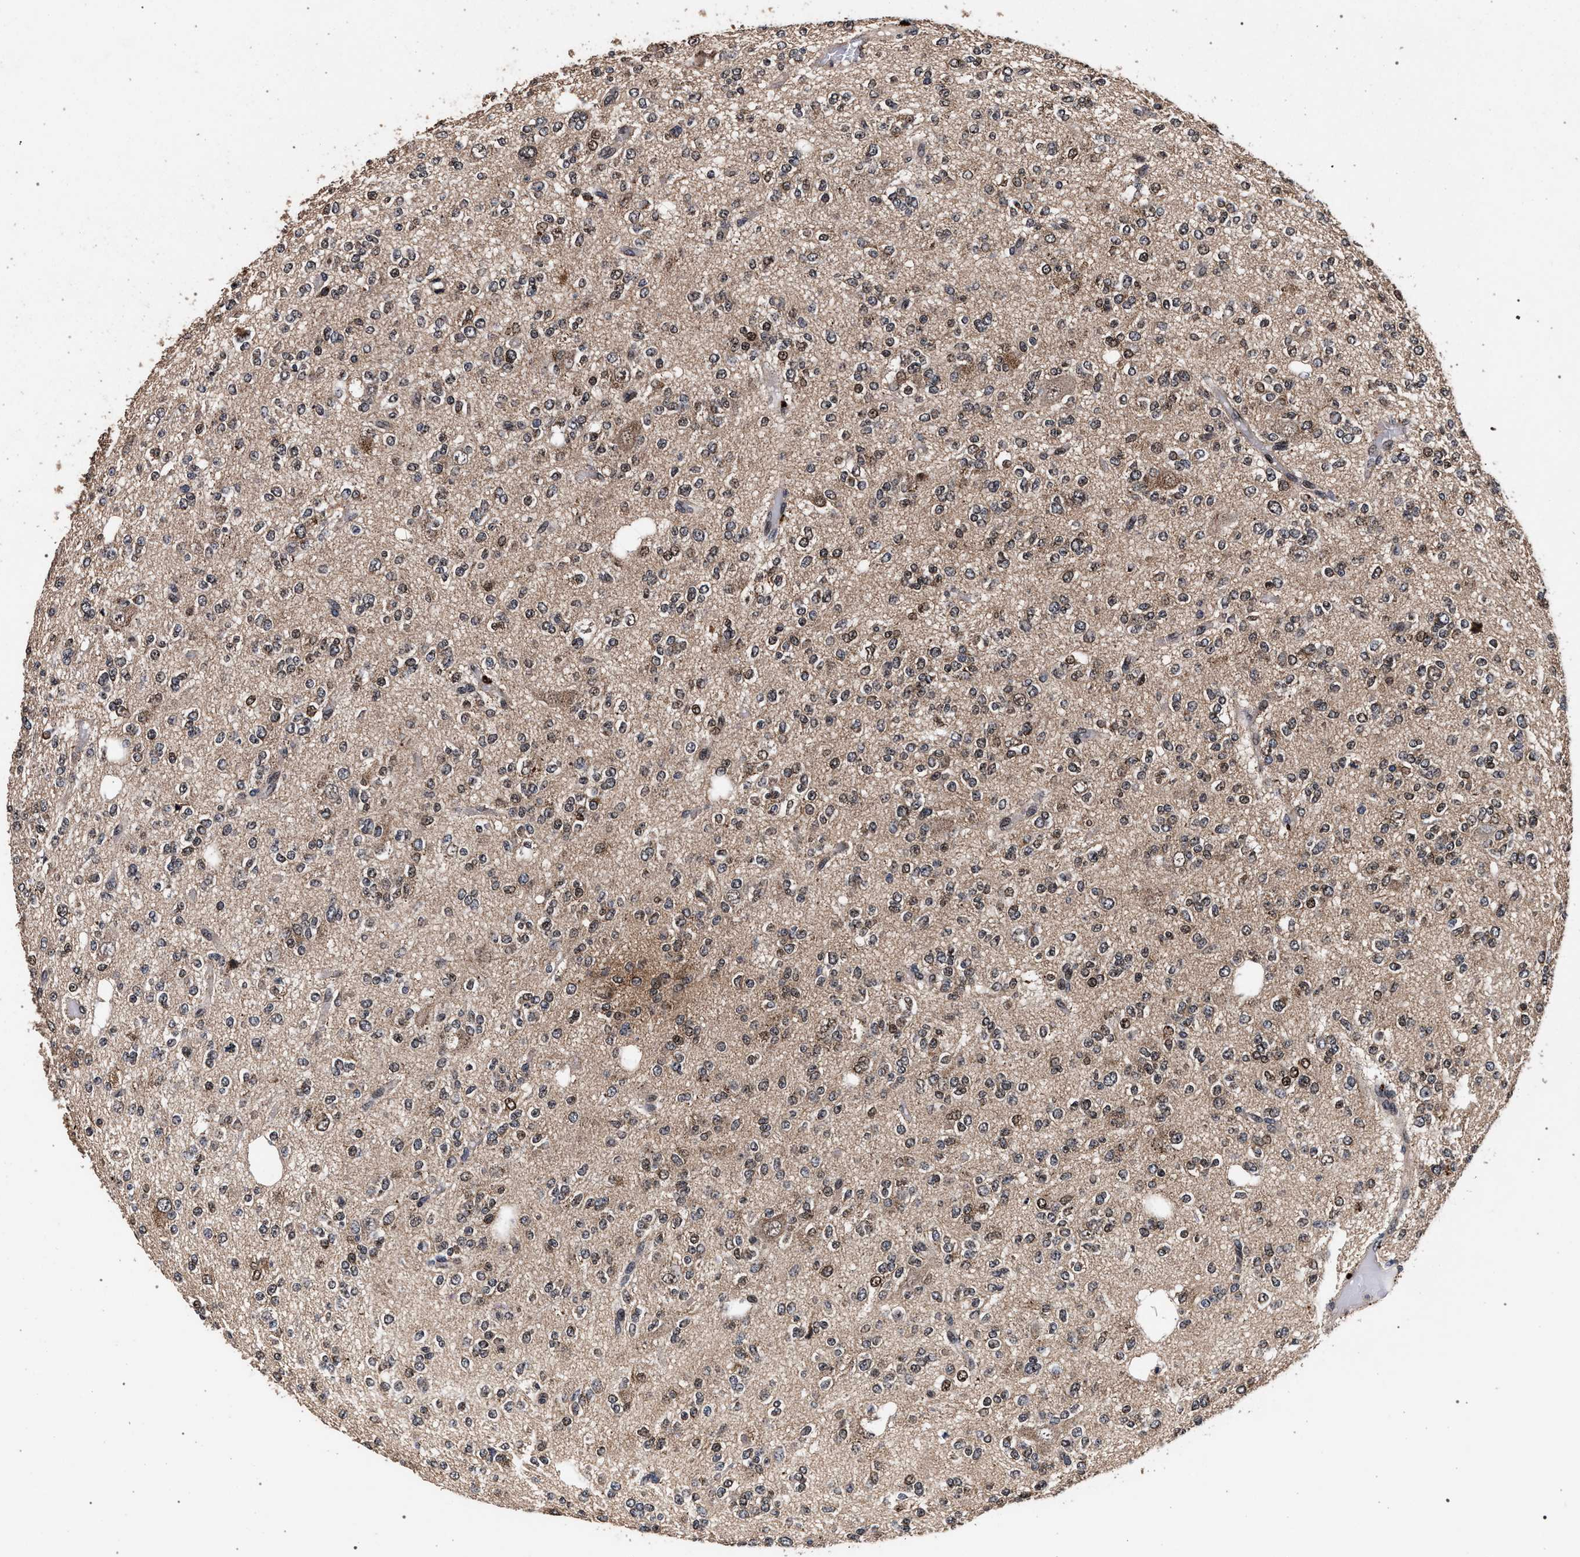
{"staining": {"intensity": "moderate", "quantity": ">75%", "location": "cytoplasmic/membranous,nuclear"}, "tissue": "glioma", "cell_type": "Tumor cells", "image_type": "cancer", "snomed": [{"axis": "morphology", "description": "Glioma, malignant, Low grade"}, {"axis": "topography", "description": "Brain"}], "caption": "Moderate cytoplasmic/membranous and nuclear protein staining is present in approximately >75% of tumor cells in glioma.", "gene": "ACOX1", "patient": {"sex": "male", "age": 38}}